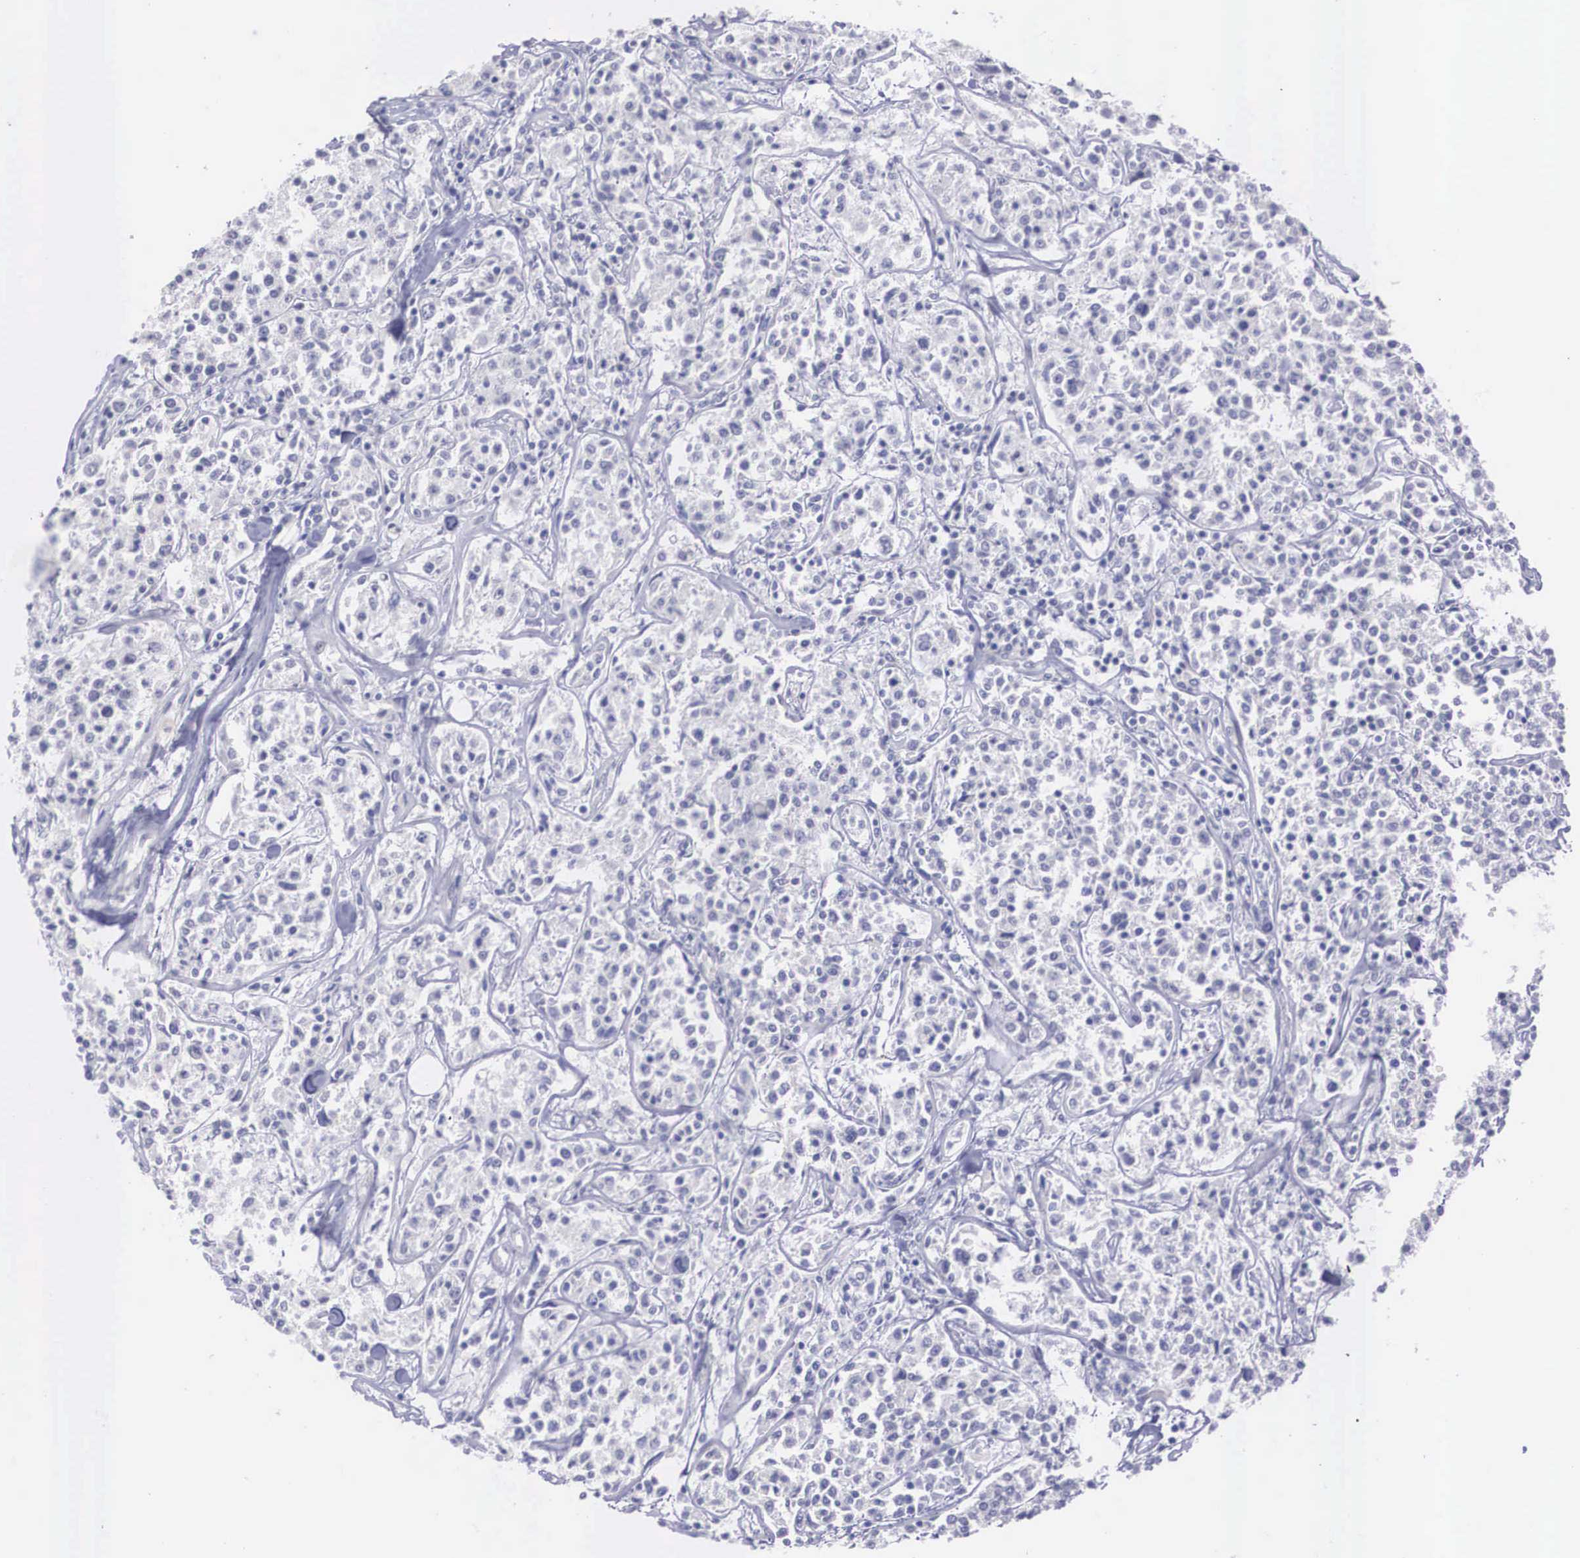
{"staining": {"intensity": "negative", "quantity": "none", "location": "none"}, "tissue": "lymphoma", "cell_type": "Tumor cells", "image_type": "cancer", "snomed": [{"axis": "morphology", "description": "Malignant lymphoma, non-Hodgkin's type, Low grade"}, {"axis": "topography", "description": "Small intestine"}], "caption": "Tumor cells show no significant staining in low-grade malignant lymphoma, non-Hodgkin's type.", "gene": "REPS2", "patient": {"sex": "female", "age": 59}}